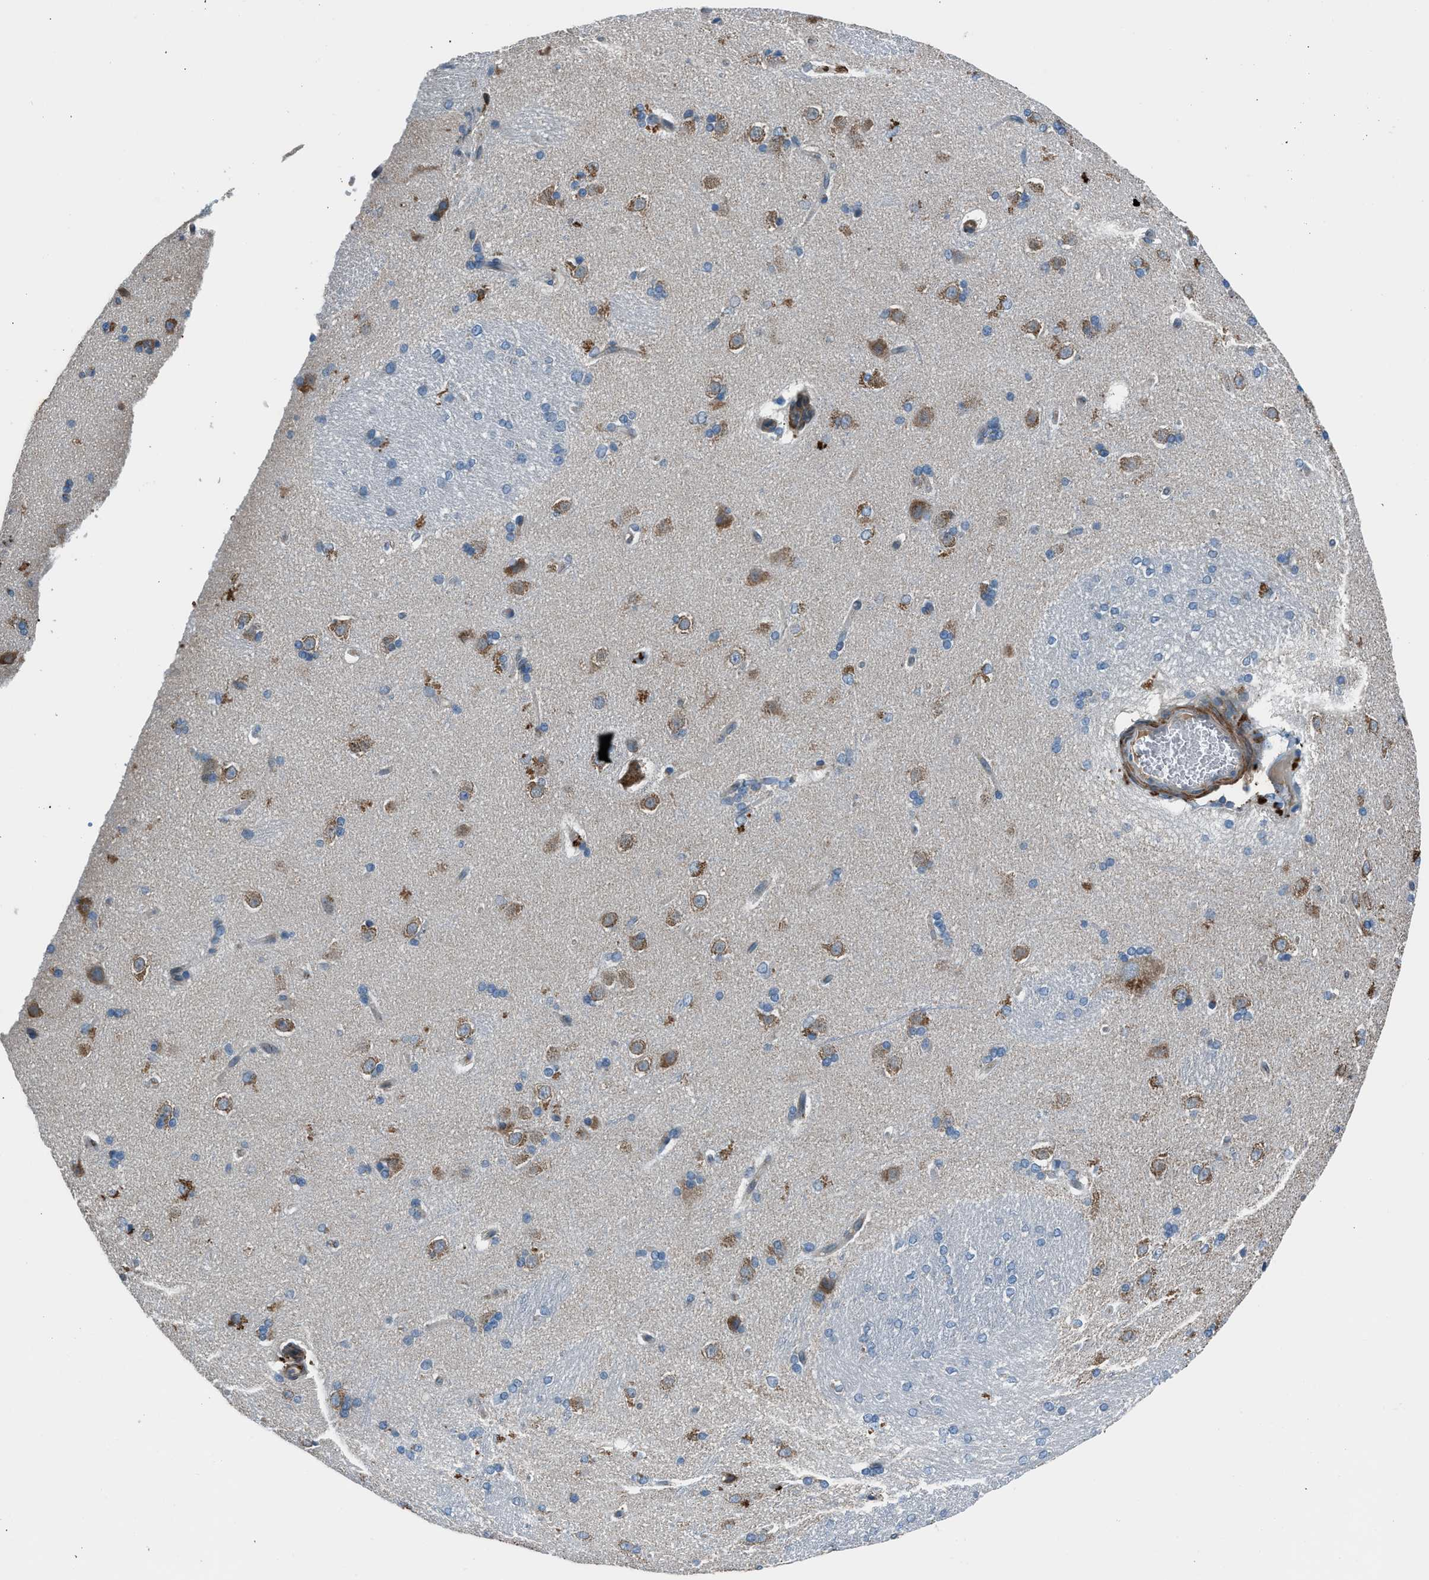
{"staining": {"intensity": "moderate", "quantity": "<25%", "location": "cytoplasmic/membranous"}, "tissue": "caudate", "cell_type": "Glial cells", "image_type": "normal", "snomed": [{"axis": "morphology", "description": "Normal tissue, NOS"}, {"axis": "topography", "description": "Lateral ventricle wall"}], "caption": "DAB (3,3'-diaminobenzidine) immunohistochemical staining of unremarkable human caudate shows moderate cytoplasmic/membranous protein positivity in approximately <25% of glial cells.", "gene": "LMBR1", "patient": {"sex": "female", "age": 19}}